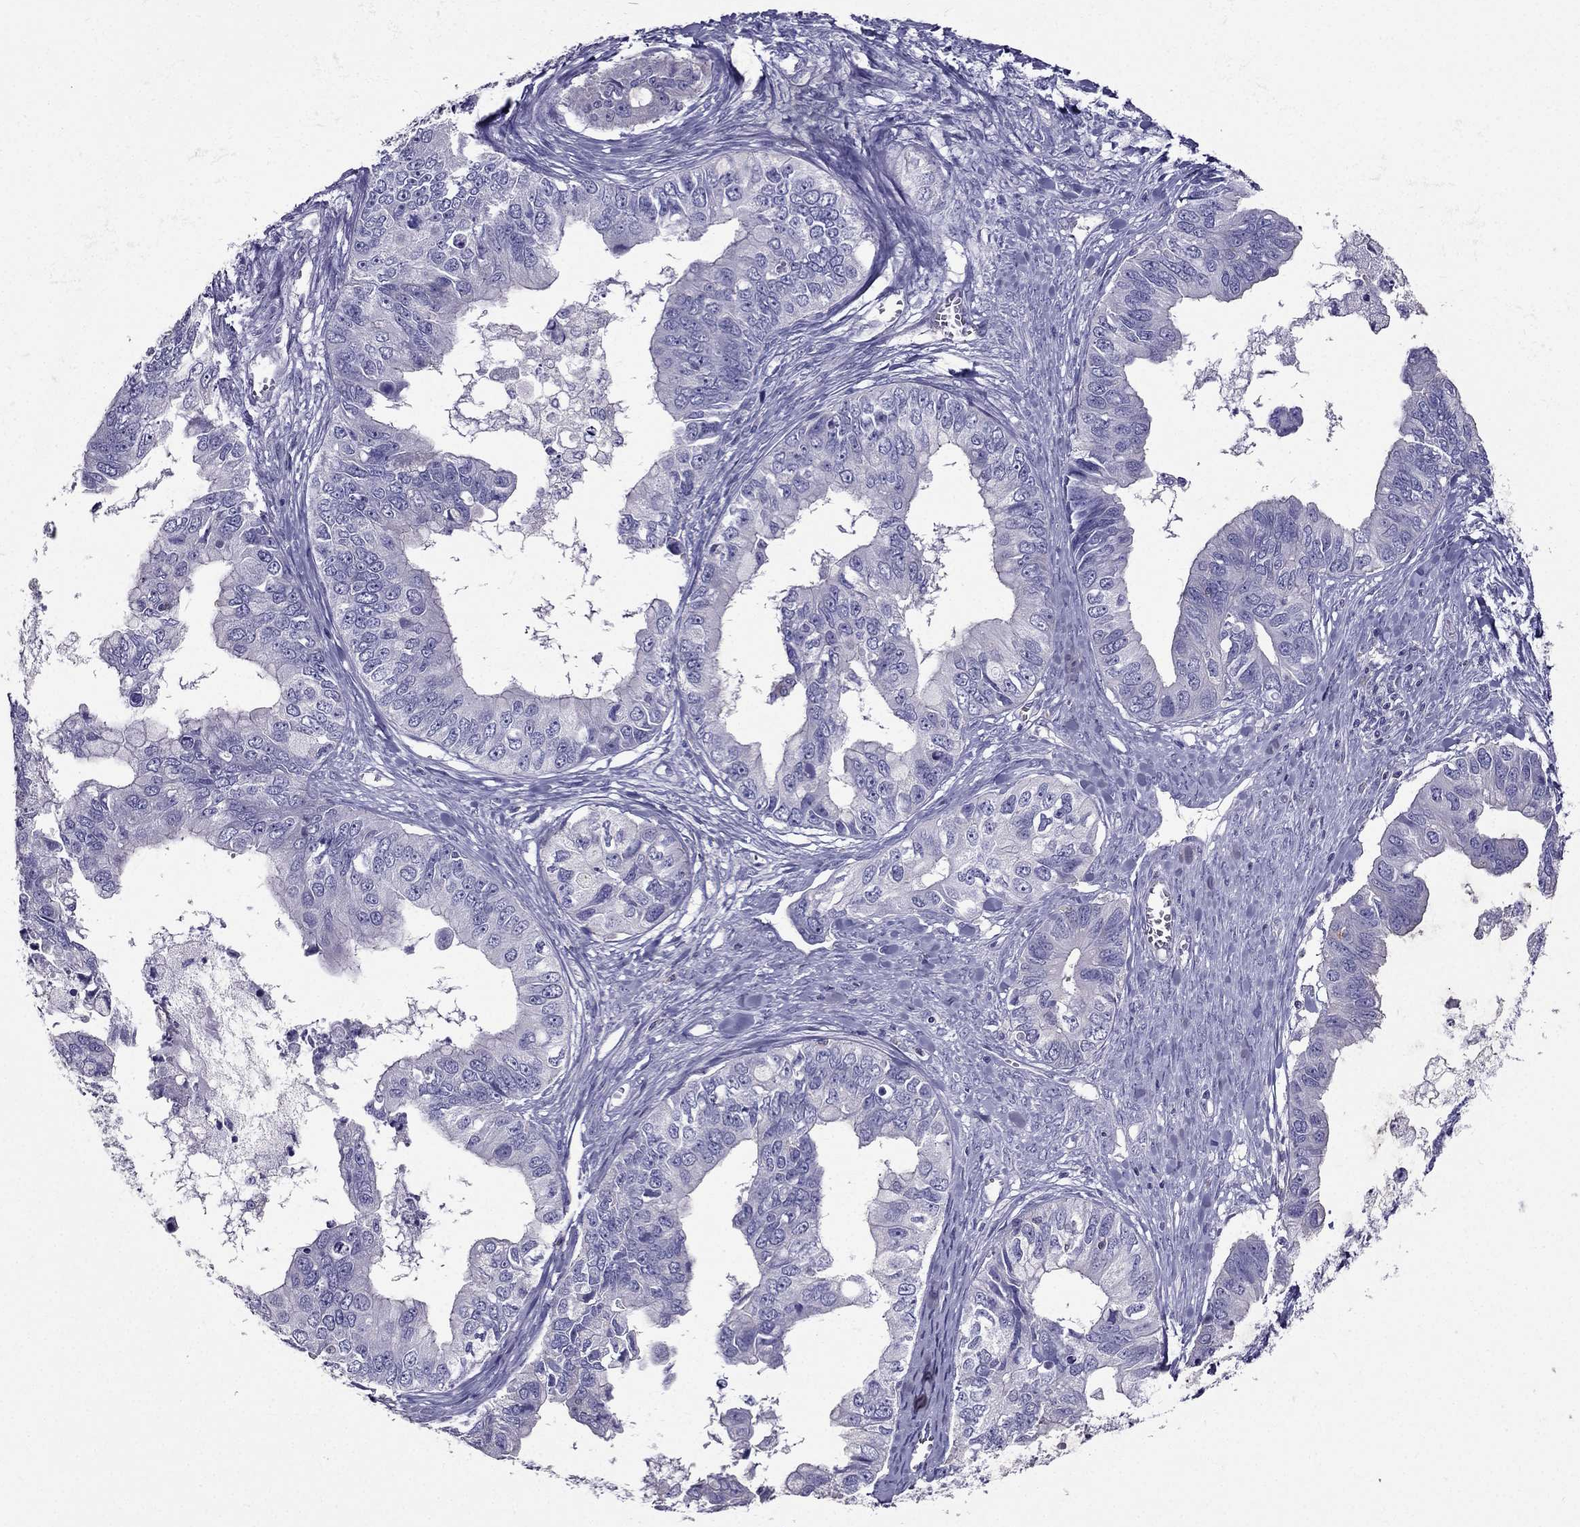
{"staining": {"intensity": "negative", "quantity": "none", "location": "none"}, "tissue": "ovarian cancer", "cell_type": "Tumor cells", "image_type": "cancer", "snomed": [{"axis": "morphology", "description": "Cystadenocarcinoma, mucinous, NOS"}, {"axis": "topography", "description": "Ovary"}], "caption": "Photomicrograph shows no significant protein positivity in tumor cells of ovarian cancer. (DAB (3,3'-diaminobenzidine) immunohistochemistry with hematoxylin counter stain).", "gene": "AAK1", "patient": {"sex": "female", "age": 76}}